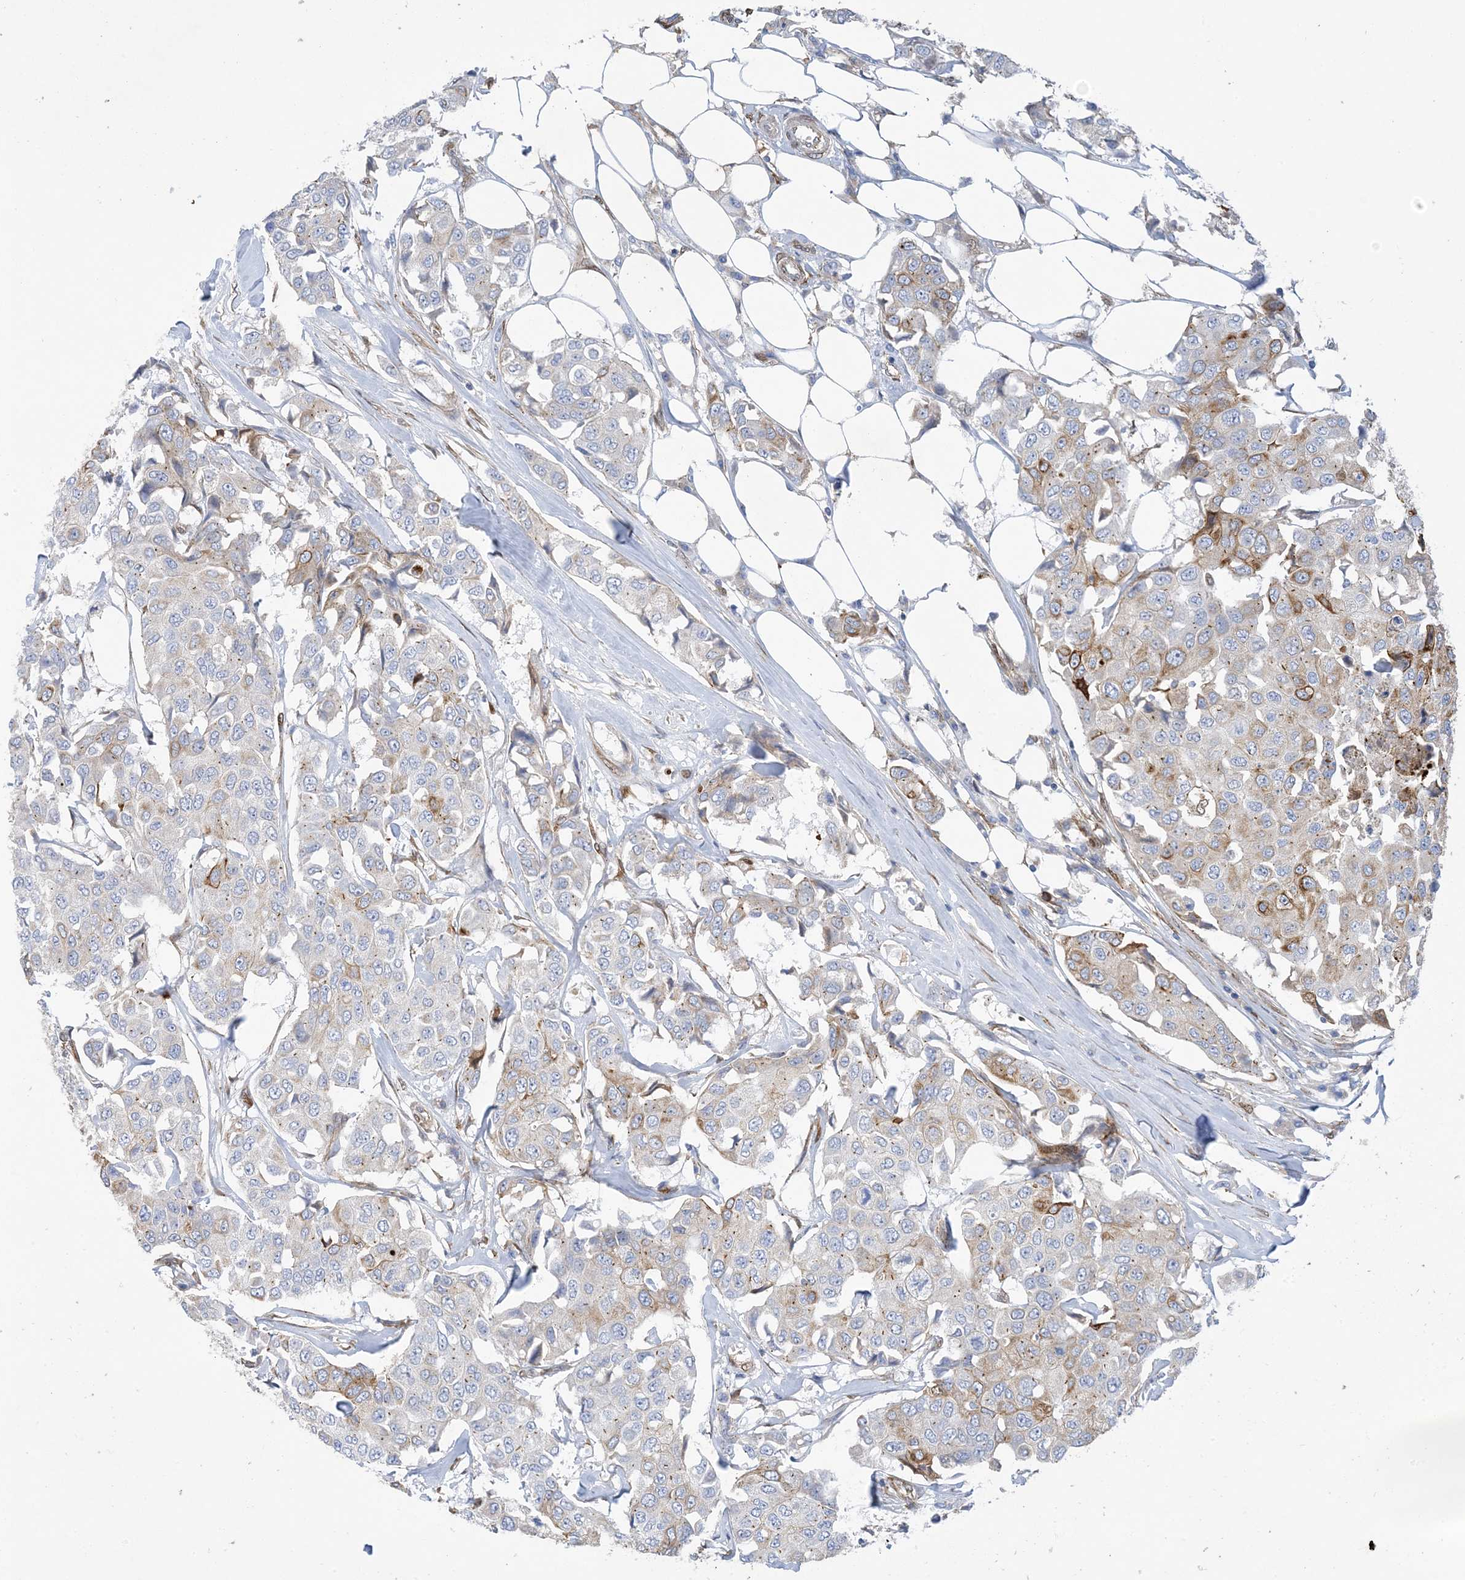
{"staining": {"intensity": "moderate", "quantity": "<25%", "location": "cytoplasmic/membranous"}, "tissue": "breast cancer", "cell_type": "Tumor cells", "image_type": "cancer", "snomed": [{"axis": "morphology", "description": "Duct carcinoma"}, {"axis": "topography", "description": "Breast"}], "caption": "Human breast cancer (infiltrating ductal carcinoma) stained for a protein (brown) reveals moderate cytoplasmic/membranous positive positivity in about <25% of tumor cells.", "gene": "RBMS3", "patient": {"sex": "female", "age": 80}}